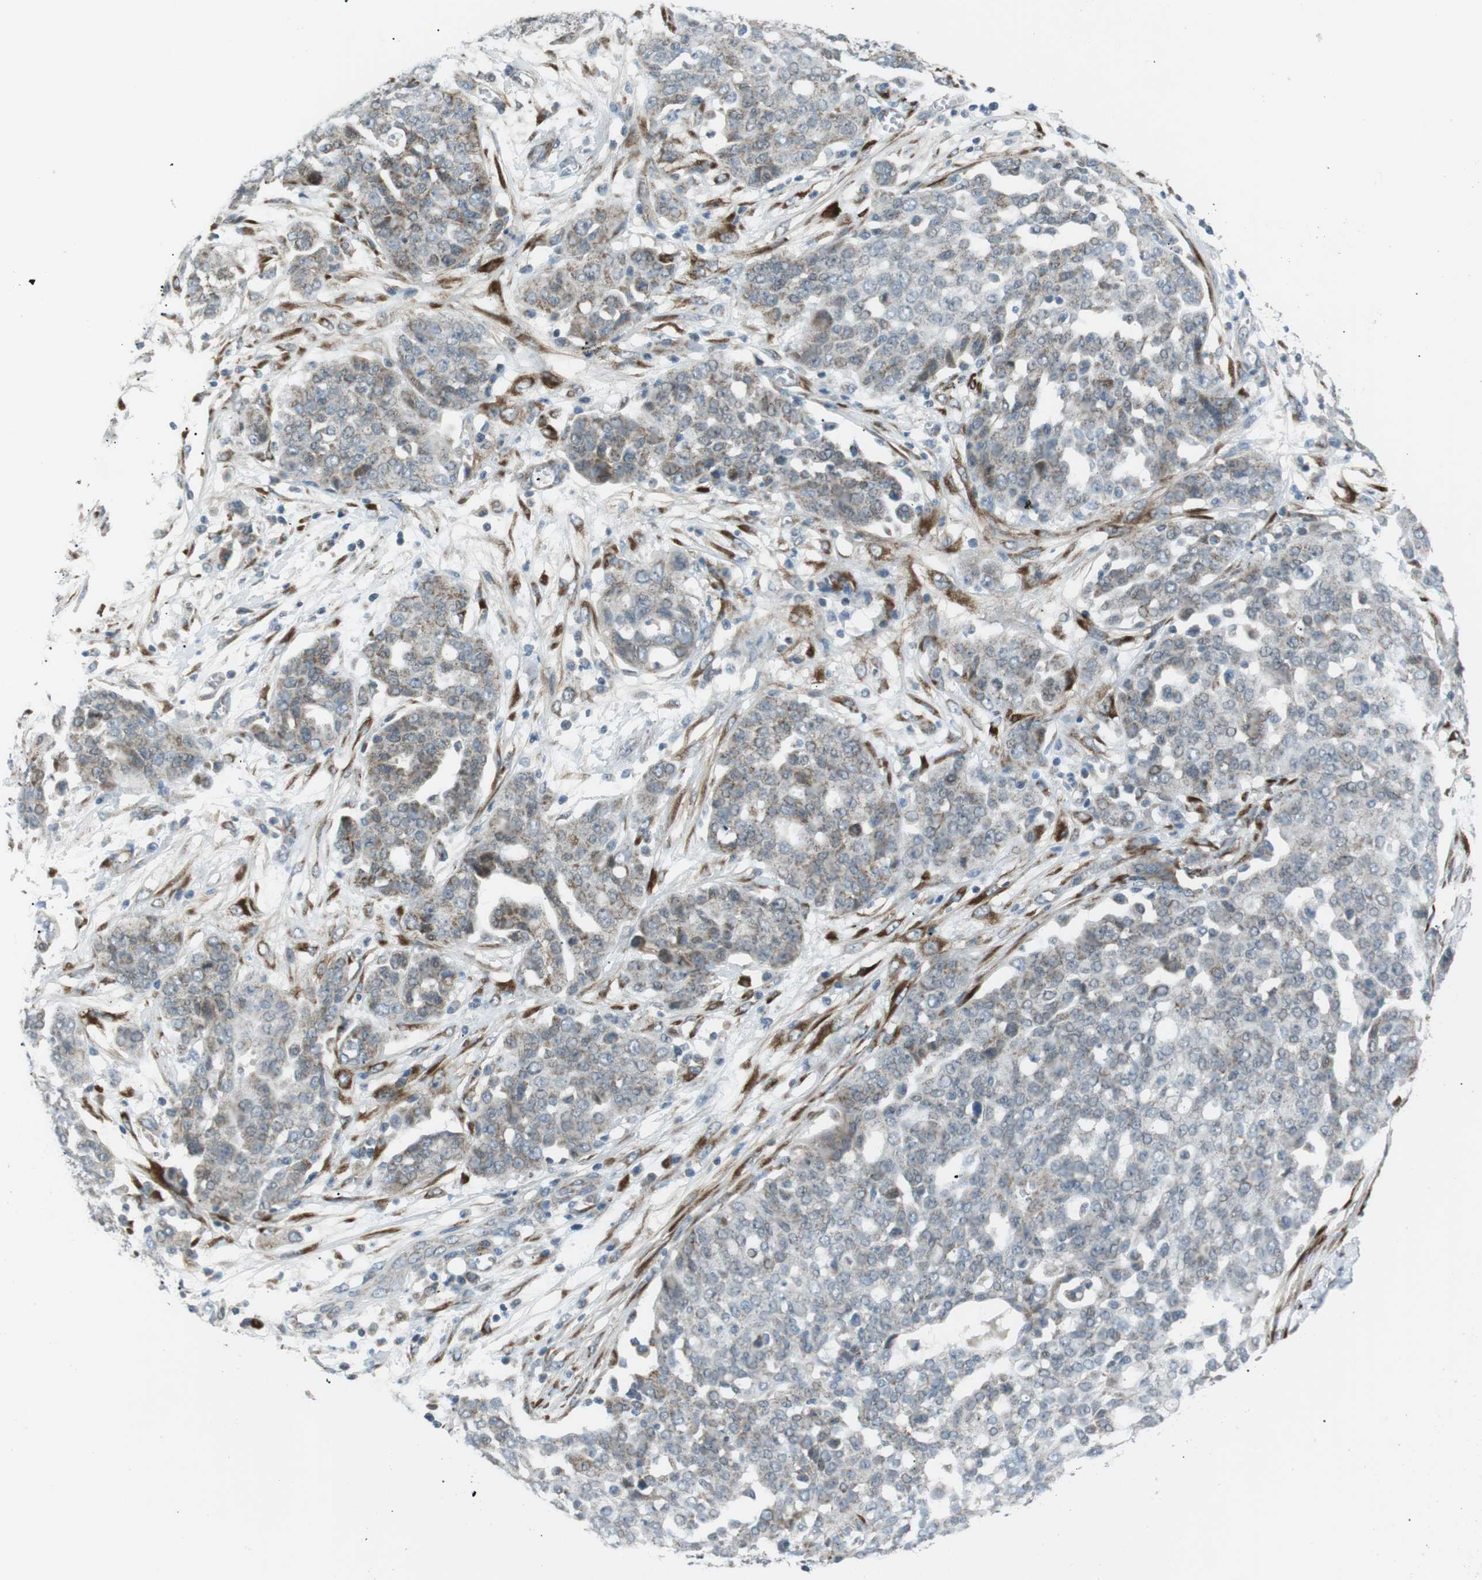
{"staining": {"intensity": "weak", "quantity": "<25%", "location": "cytoplasmic/membranous"}, "tissue": "ovarian cancer", "cell_type": "Tumor cells", "image_type": "cancer", "snomed": [{"axis": "morphology", "description": "Cystadenocarcinoma, serous, NOS"}, {"axis": "topography", "description": "Soft tissue"}, {"axis": "topography", "description": "Ovary"}], "caption": "Ovarian cancer (serous cystadenocarcinoma) was stained to show a protein in brown. There is no significant positivity in tumor cells.", "gene": "ARID5B", "patient": {"sex": "female", "age": 57}}